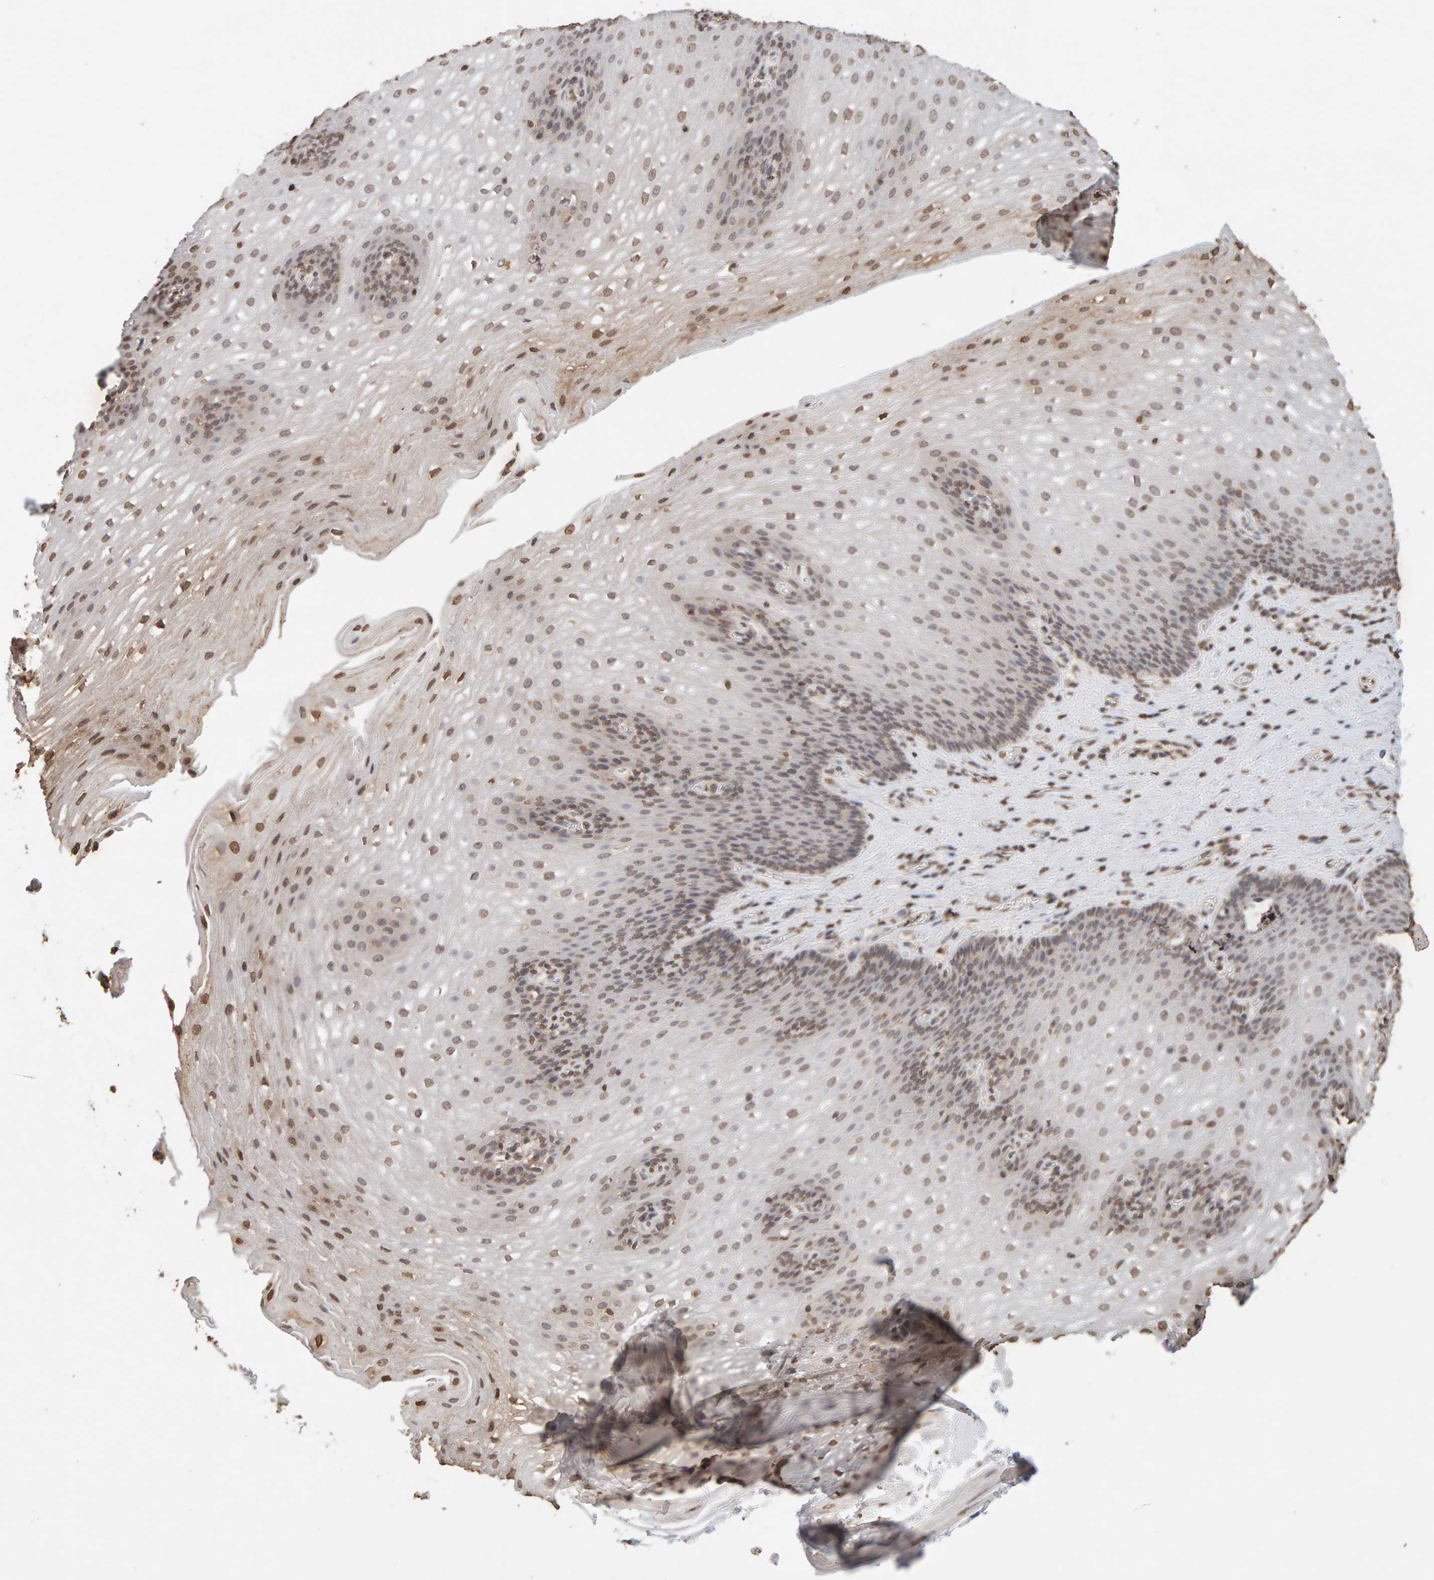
{"staining": {"intensity": "moderate", "quantity": ">75%", "location": "nuclear"}, "tissue": "esophagus", "cell_type": "Squamous epithelial cells", "image_type": "normal", "snomed": [{"axis": "morphology", "description": "Normal tissue, NOS"}, {"axis": "topography", "description": "Esophagus"}], "caption": "The histopathology image shows a brown stain indicating the presence of a protein in the nuclear of squamous epithelial cells in esophagus.", "gene": "DNAJB5", "patient": {"sex": "male", "age": 48}}